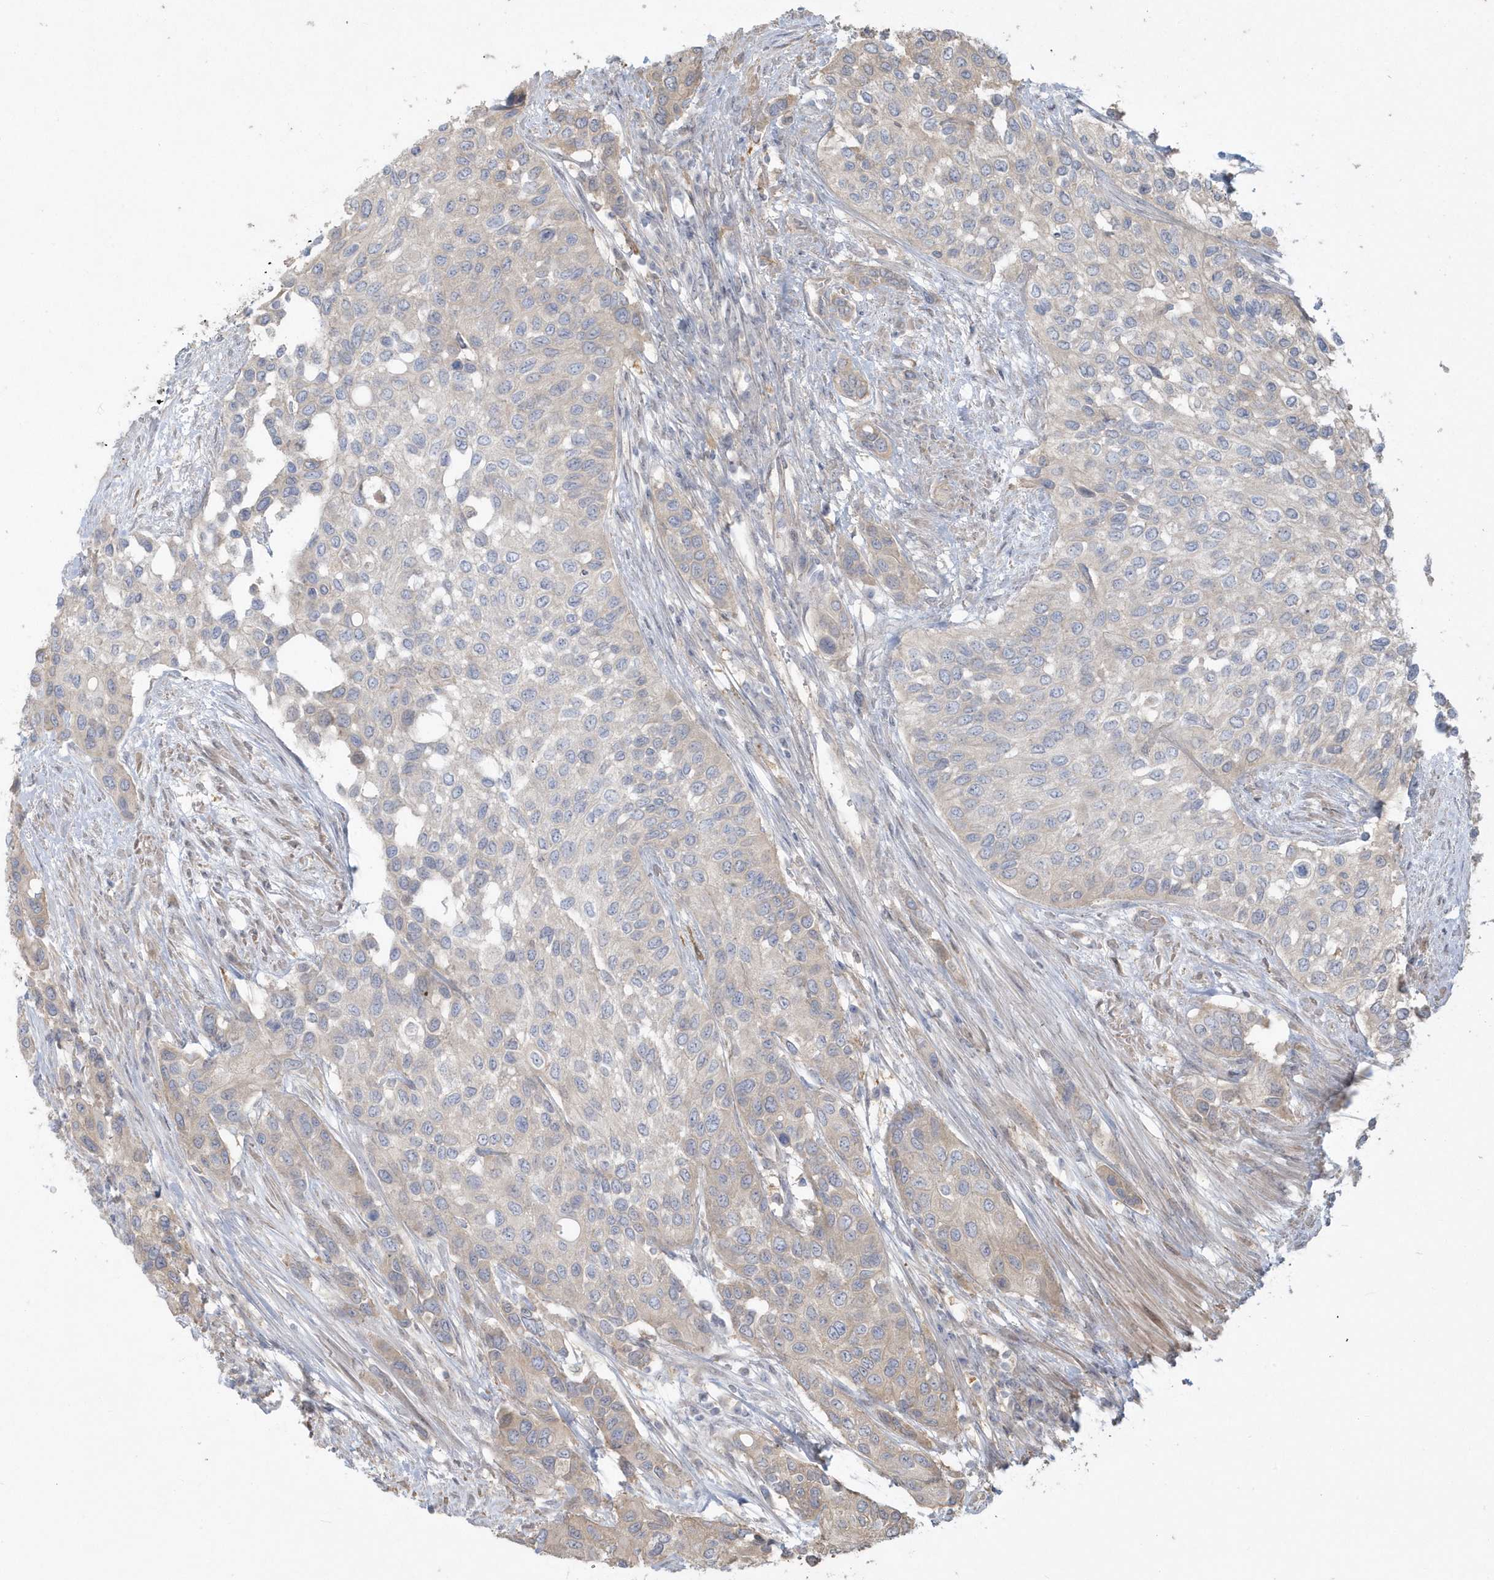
{"staining": {"intensity": "negative", "quantity": "none", "location": "none"}, "tissue": "urothelial cancer", "cell_type": "Tumor cells", "image_type": "cancer", "snomed": [{"axis": "morphology", "description": "Normal tissue, NOS"}, {"axis": "morphology", "description": "Urothelial carcinoma, High grade"}, {"axis": "topography", "description": "Vascular tissue"}, {"axis": "topography", "description": "Urinary bladder"}], "caption": "A high-resolution micrograph shows IHC staining of urothelial cancer, which demonstrates no significant expression in tumor cells.", "gene": "HNMT", "patient": {"sex": "female", "age": 56}}